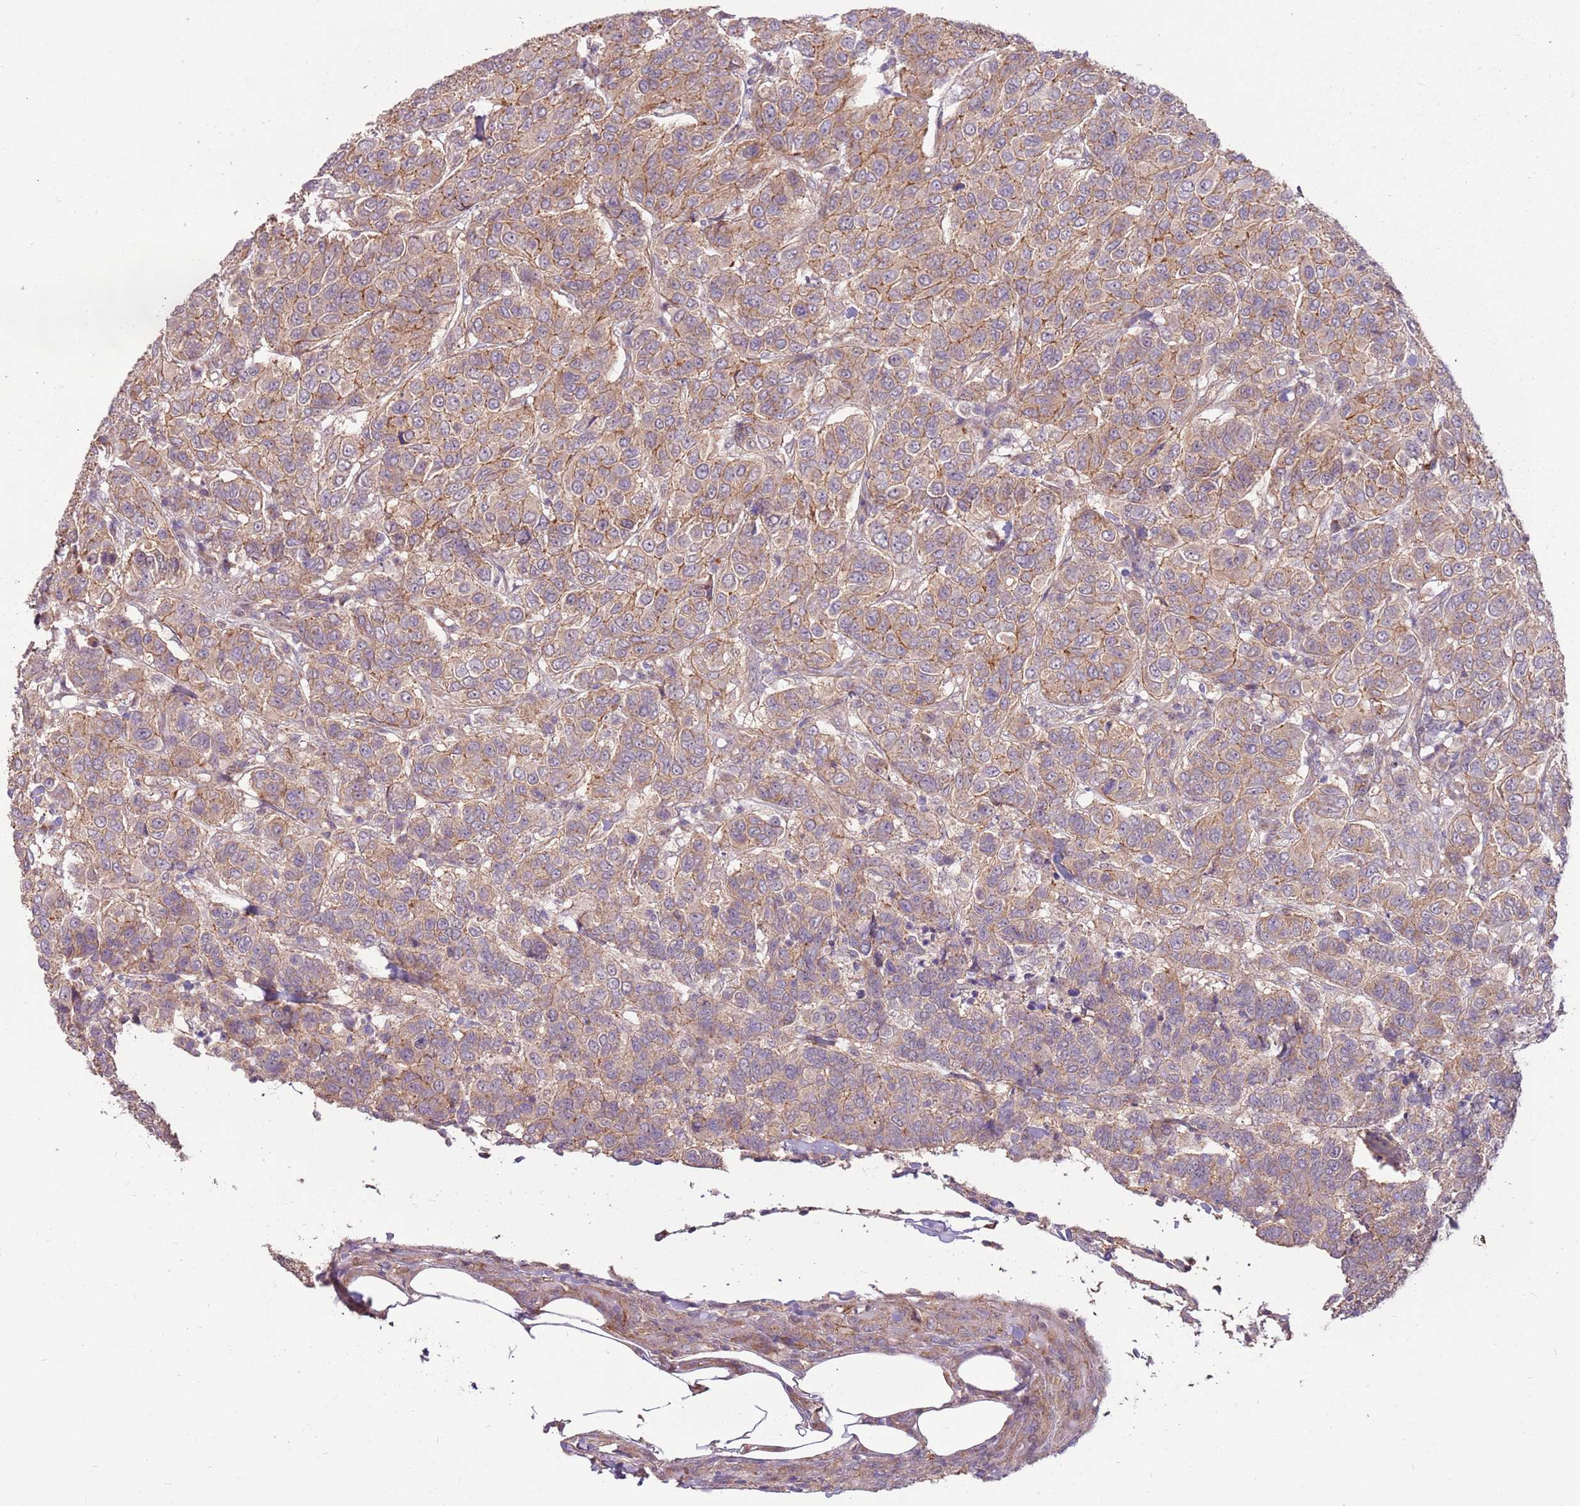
{"staining": {"intensity": "weak", "quantity": ">75%", "location": "cytoplasmic/membranous"}, "tissue": "breast cancer", "cell_type": "Tumor cells", "image_type": "cancer", "snomed": [{"axis": "morphology", "description": "Duct carcinoma"}, {"axis": "topography", "description": "Breast"}], "caption": "Breast cancer (intraductal carcinoma) stained for a protein (brown) shows weak cytoplasmic/membranous positive staining in about >75% of tumor cells.", "gene": "SPATA31D1", "patient": {"sex": "female", "age": 55}}